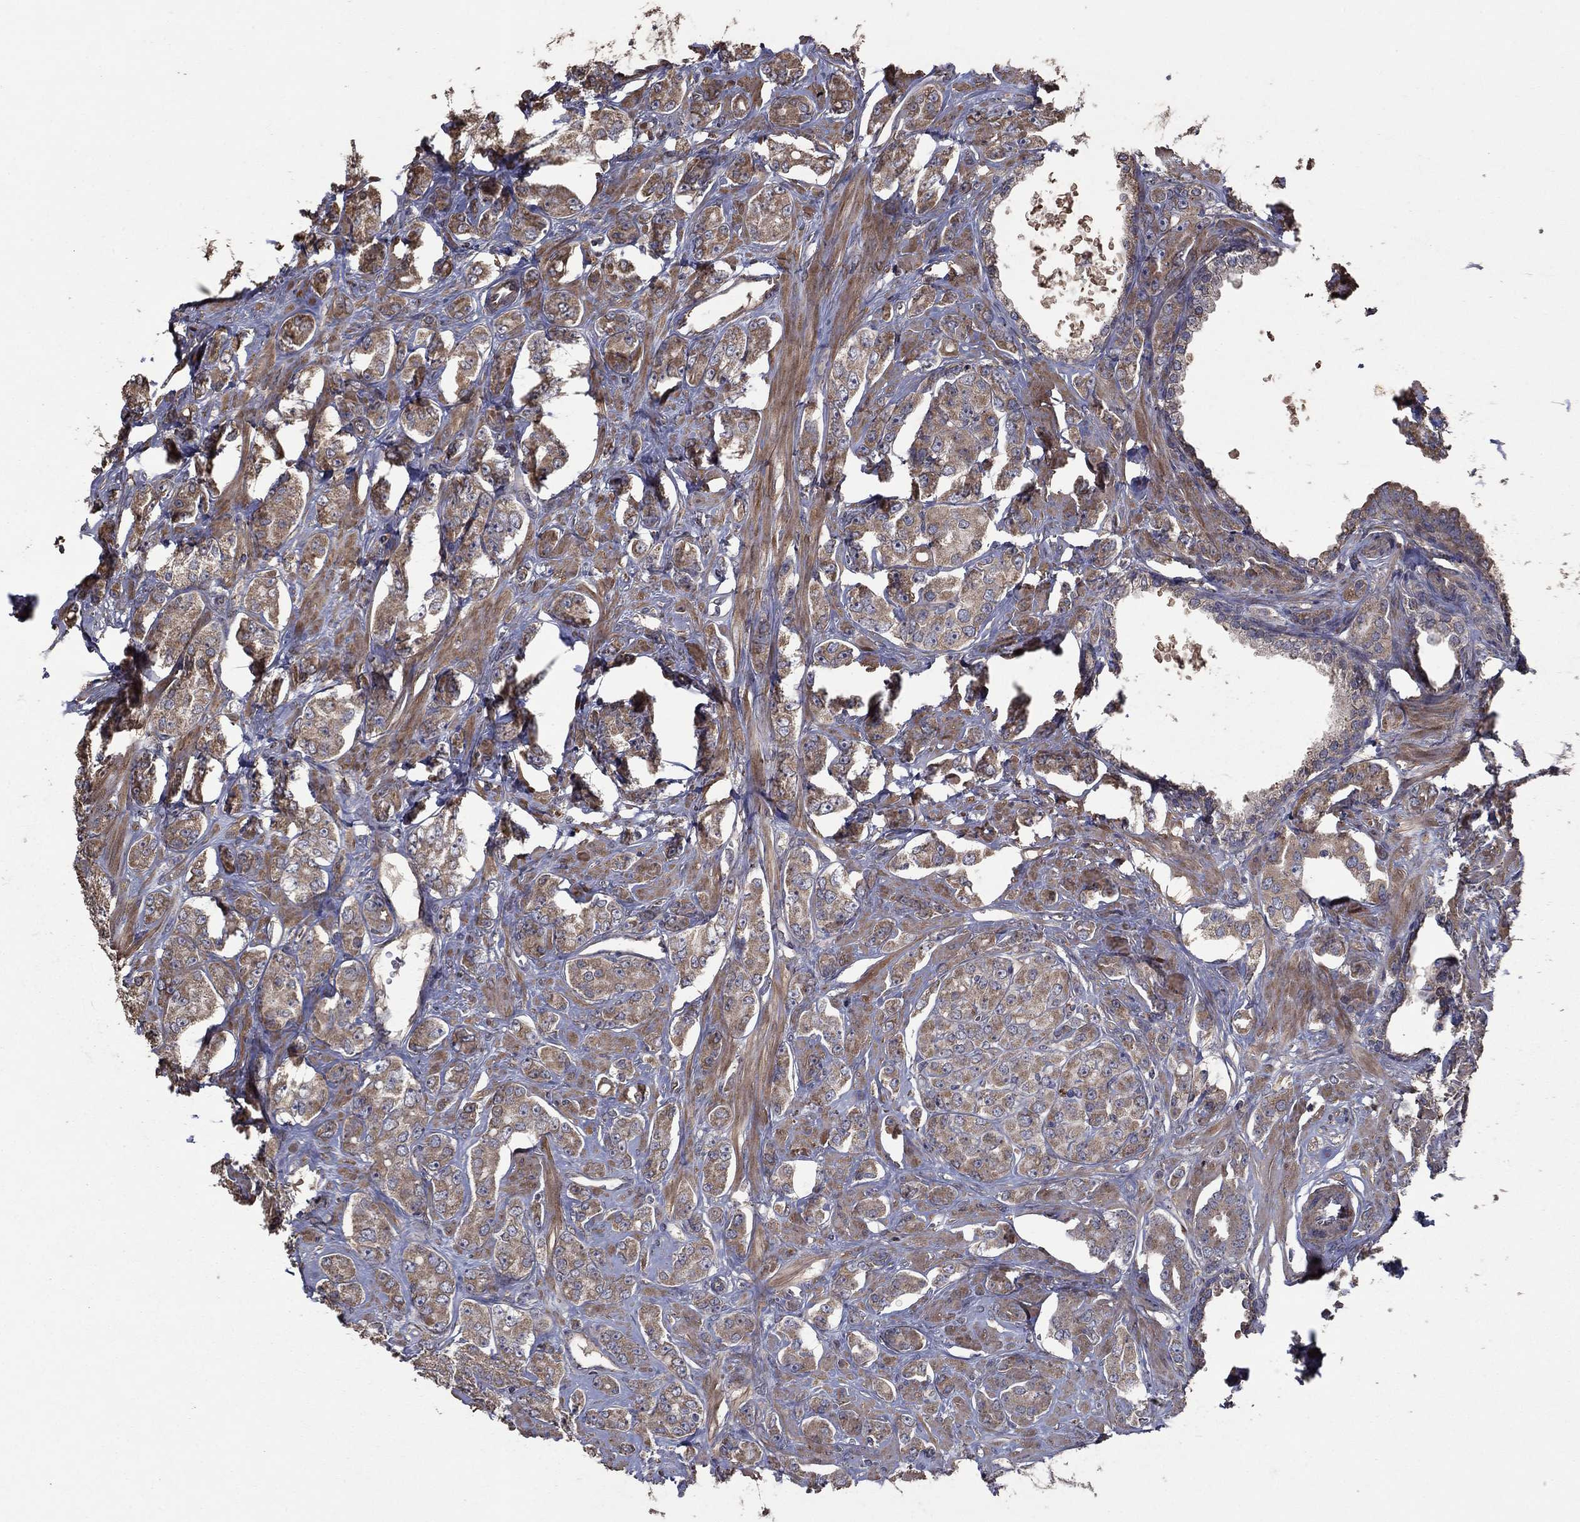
{"staining": {"intensity": "moderate", "quantity": ">75%", "location": "cytoplasmic/membranous"}, "tissue": "prostate cancer", "cell_type": "Tumor cells", "image_type": "cancer", "snomed": [{"axis": "morphology", "description": "Adenocarcinoma, NOS"}, {"axis": "topography", "description": "Prostate"}], "caption": "Protein staining demonstrates moderate cytoplasmic/membranous positivity in approximately >75% of tumor cells in prostate cancer (adenocarcinoma).", "gene": "FLT4", "patient": {"sex": "male", "age": 67}}